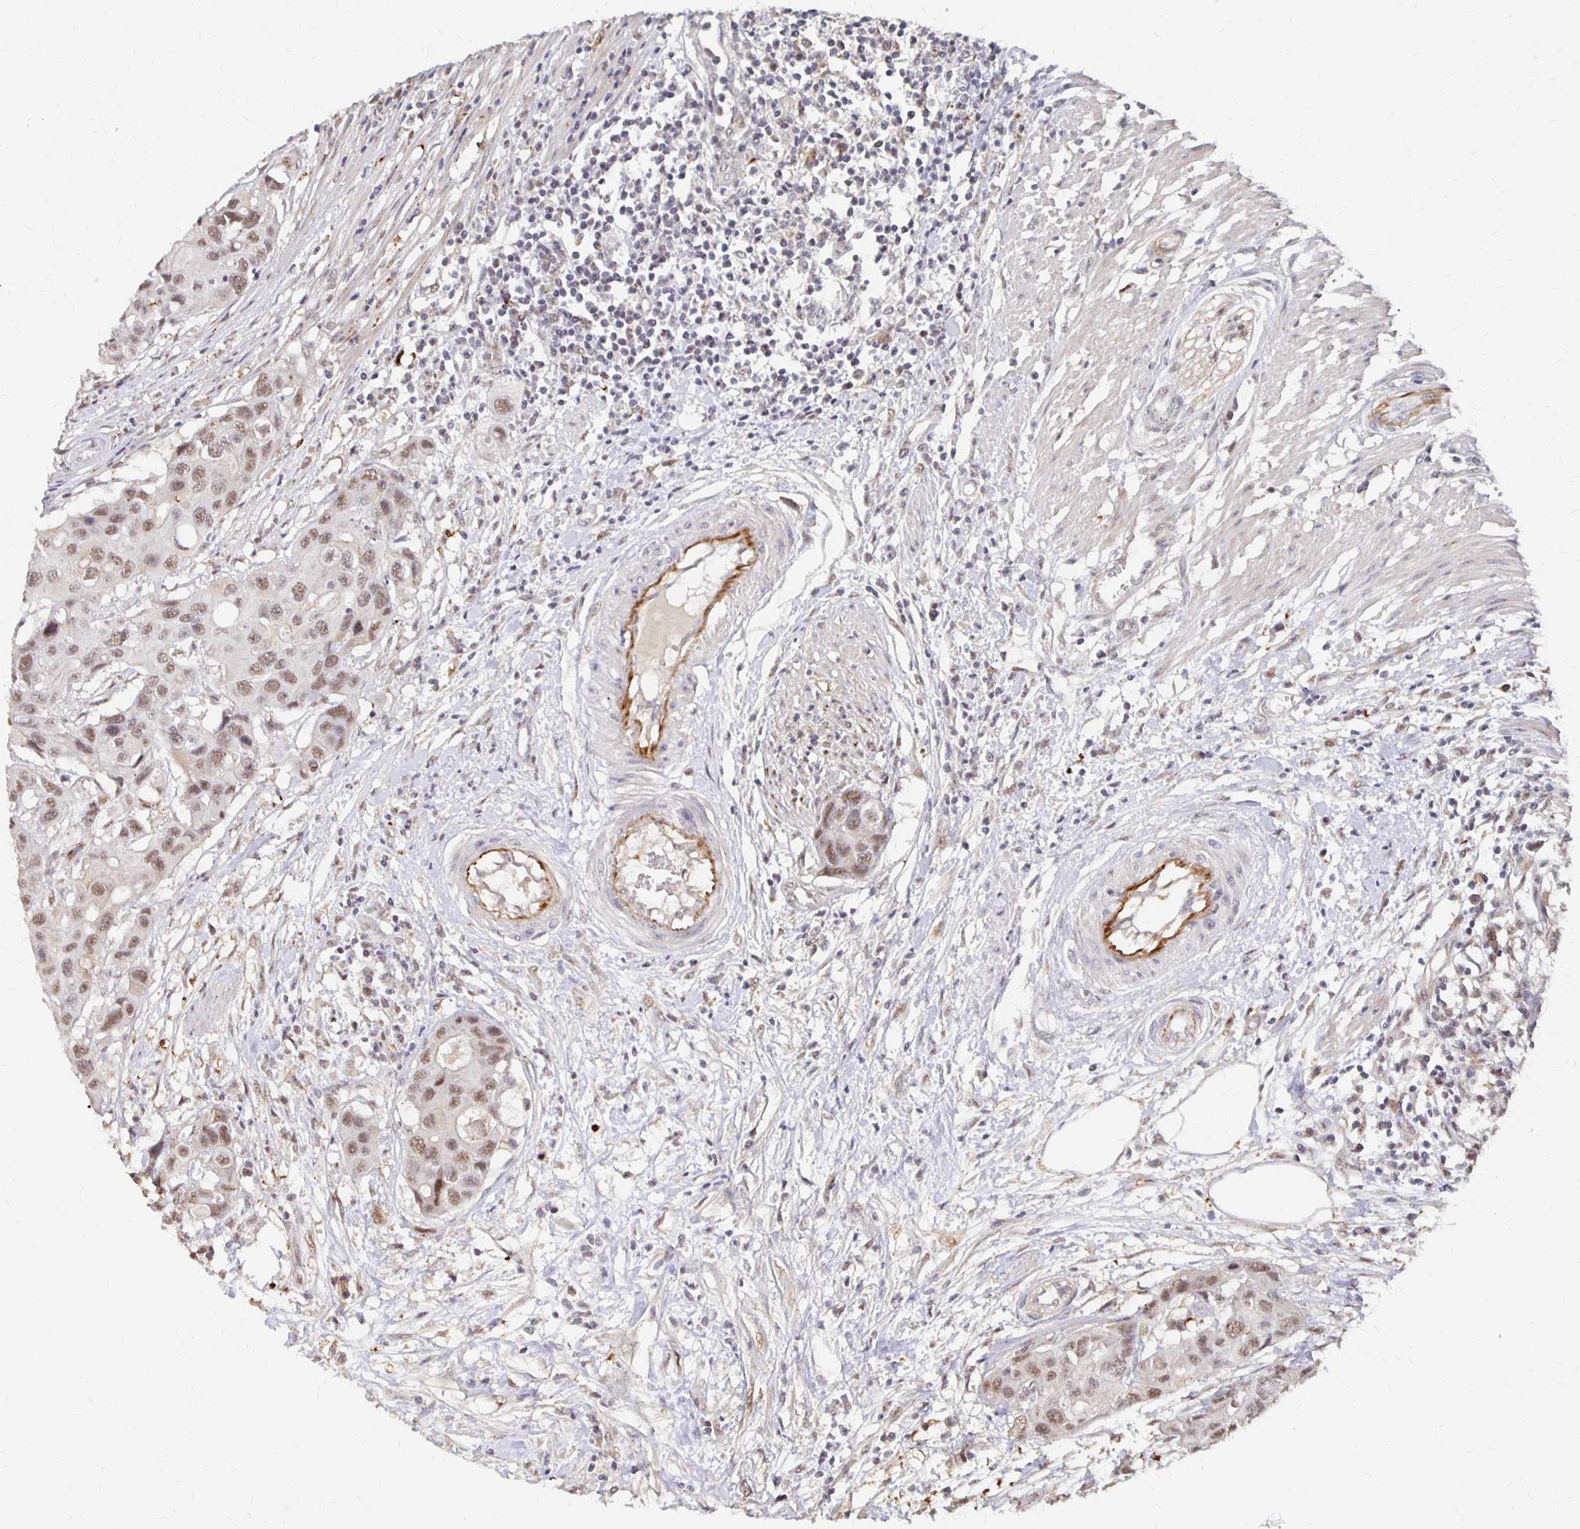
{"staining": {"intensity": "moderate", "quantity": "25%-75%", "location": "nuclear"}, "tissue": "colorectal cancer", "cell_type": "Tumor cells", "image_type": "cancer", "snomed": [{"axis": "morphology", "description": "Adenocarcinoma, NOS"}, {"axis": "topography", "description": "Colon"}], "caption": "Immunohistochemical staining of human colorectal adenocarcinoma shows medium levels of moderate nuclear protein expression in approximately 25%-75% of tumor cells.", "gene": "CLASRP", "patient": {"sex": "male", "age": 77}}